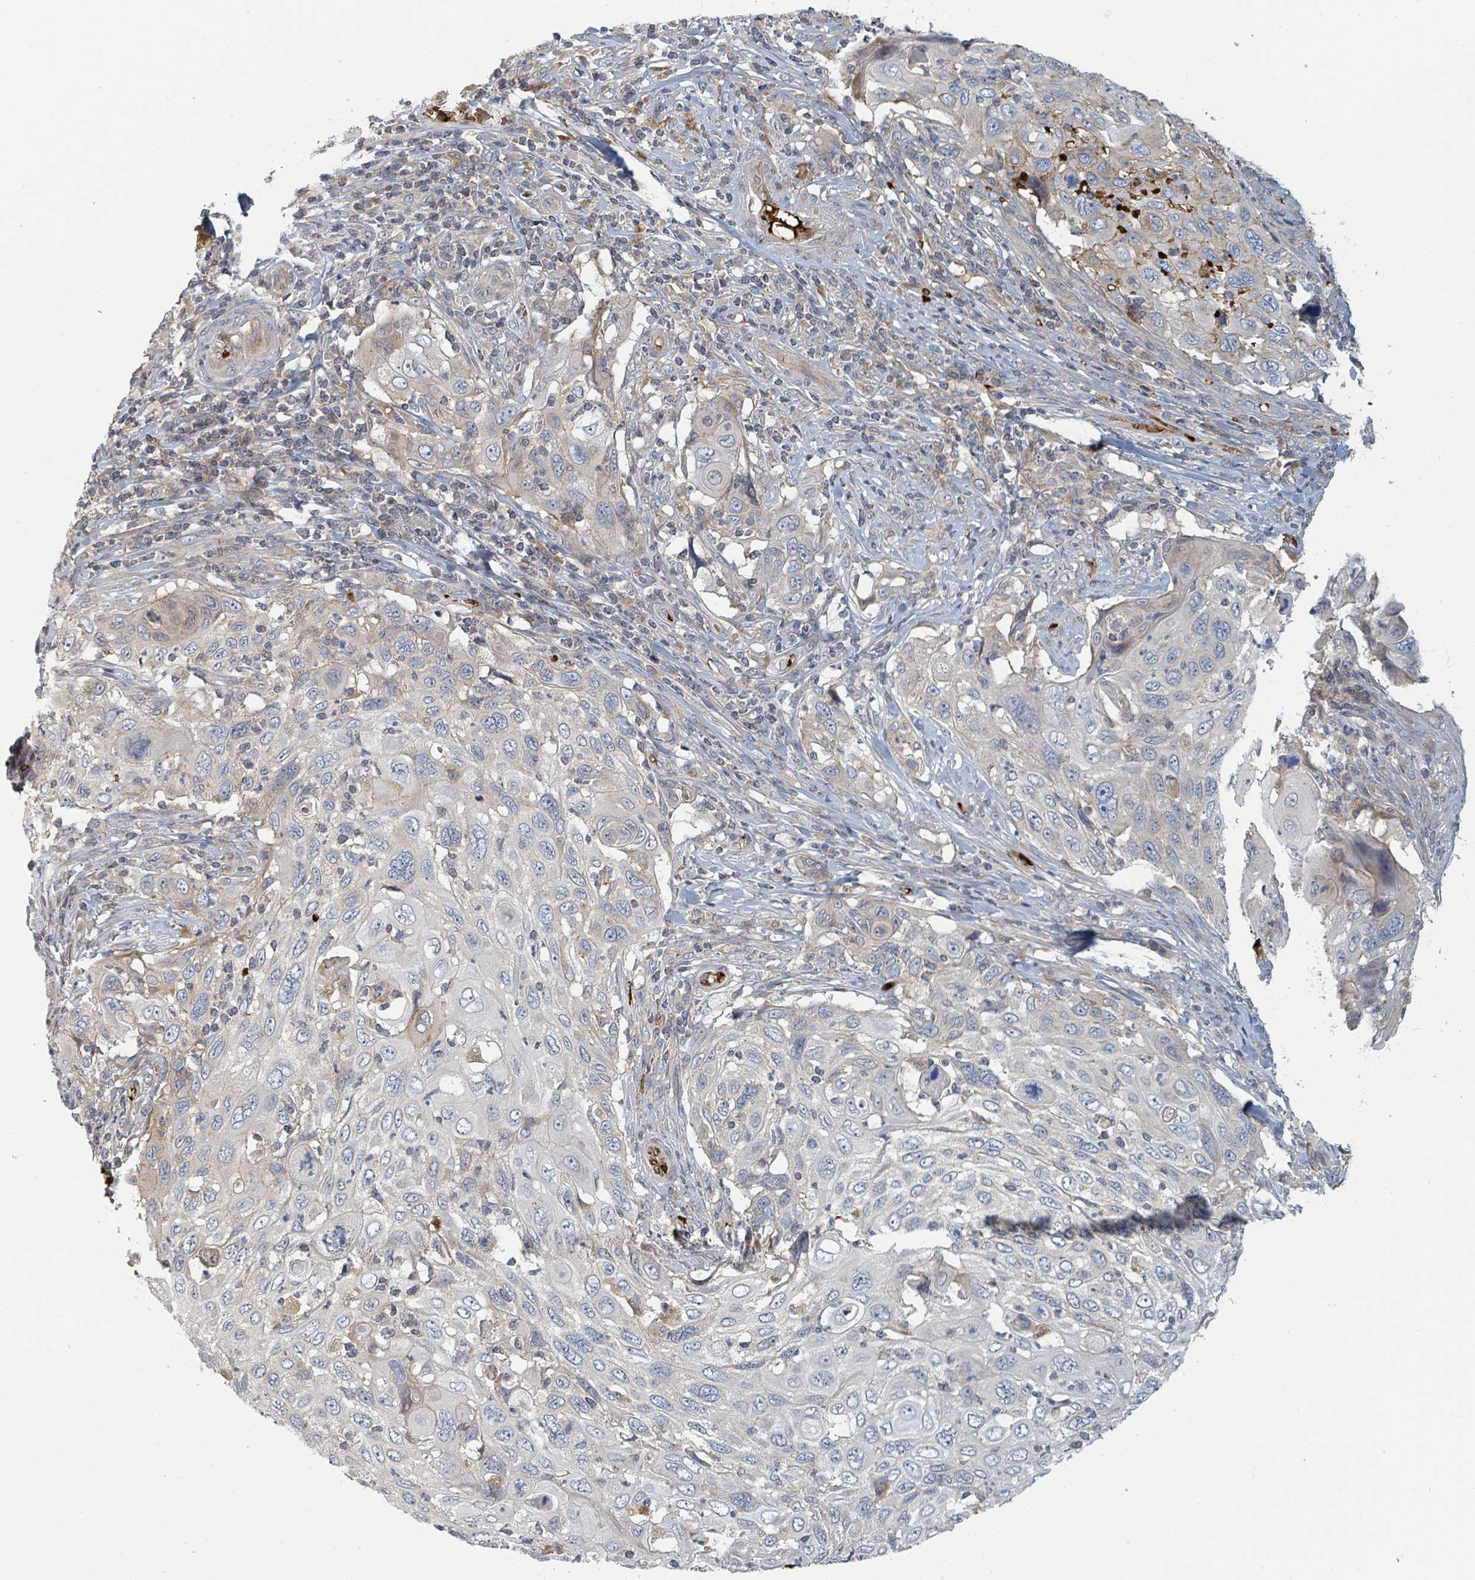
{"staining": {"intensity": "negative", "quantity": "none", "location": "none"}, "tissue": "cervical cancer", "cell_type": "Tumor cells", "image_type": "cancer", "snomed": [{"axis": "morphology", "description": "Squamous cell carcinoma, NOS"}, {"axis": "topography", "description": "Cervix"}], "caption": "A micrograph of cervical cancer (squamous cell carcinoma) stained for a protein displays no brown staining in tumor cells.", "gene": "TRPC4AP", "patient": {"sex": "female", "age": 70}}